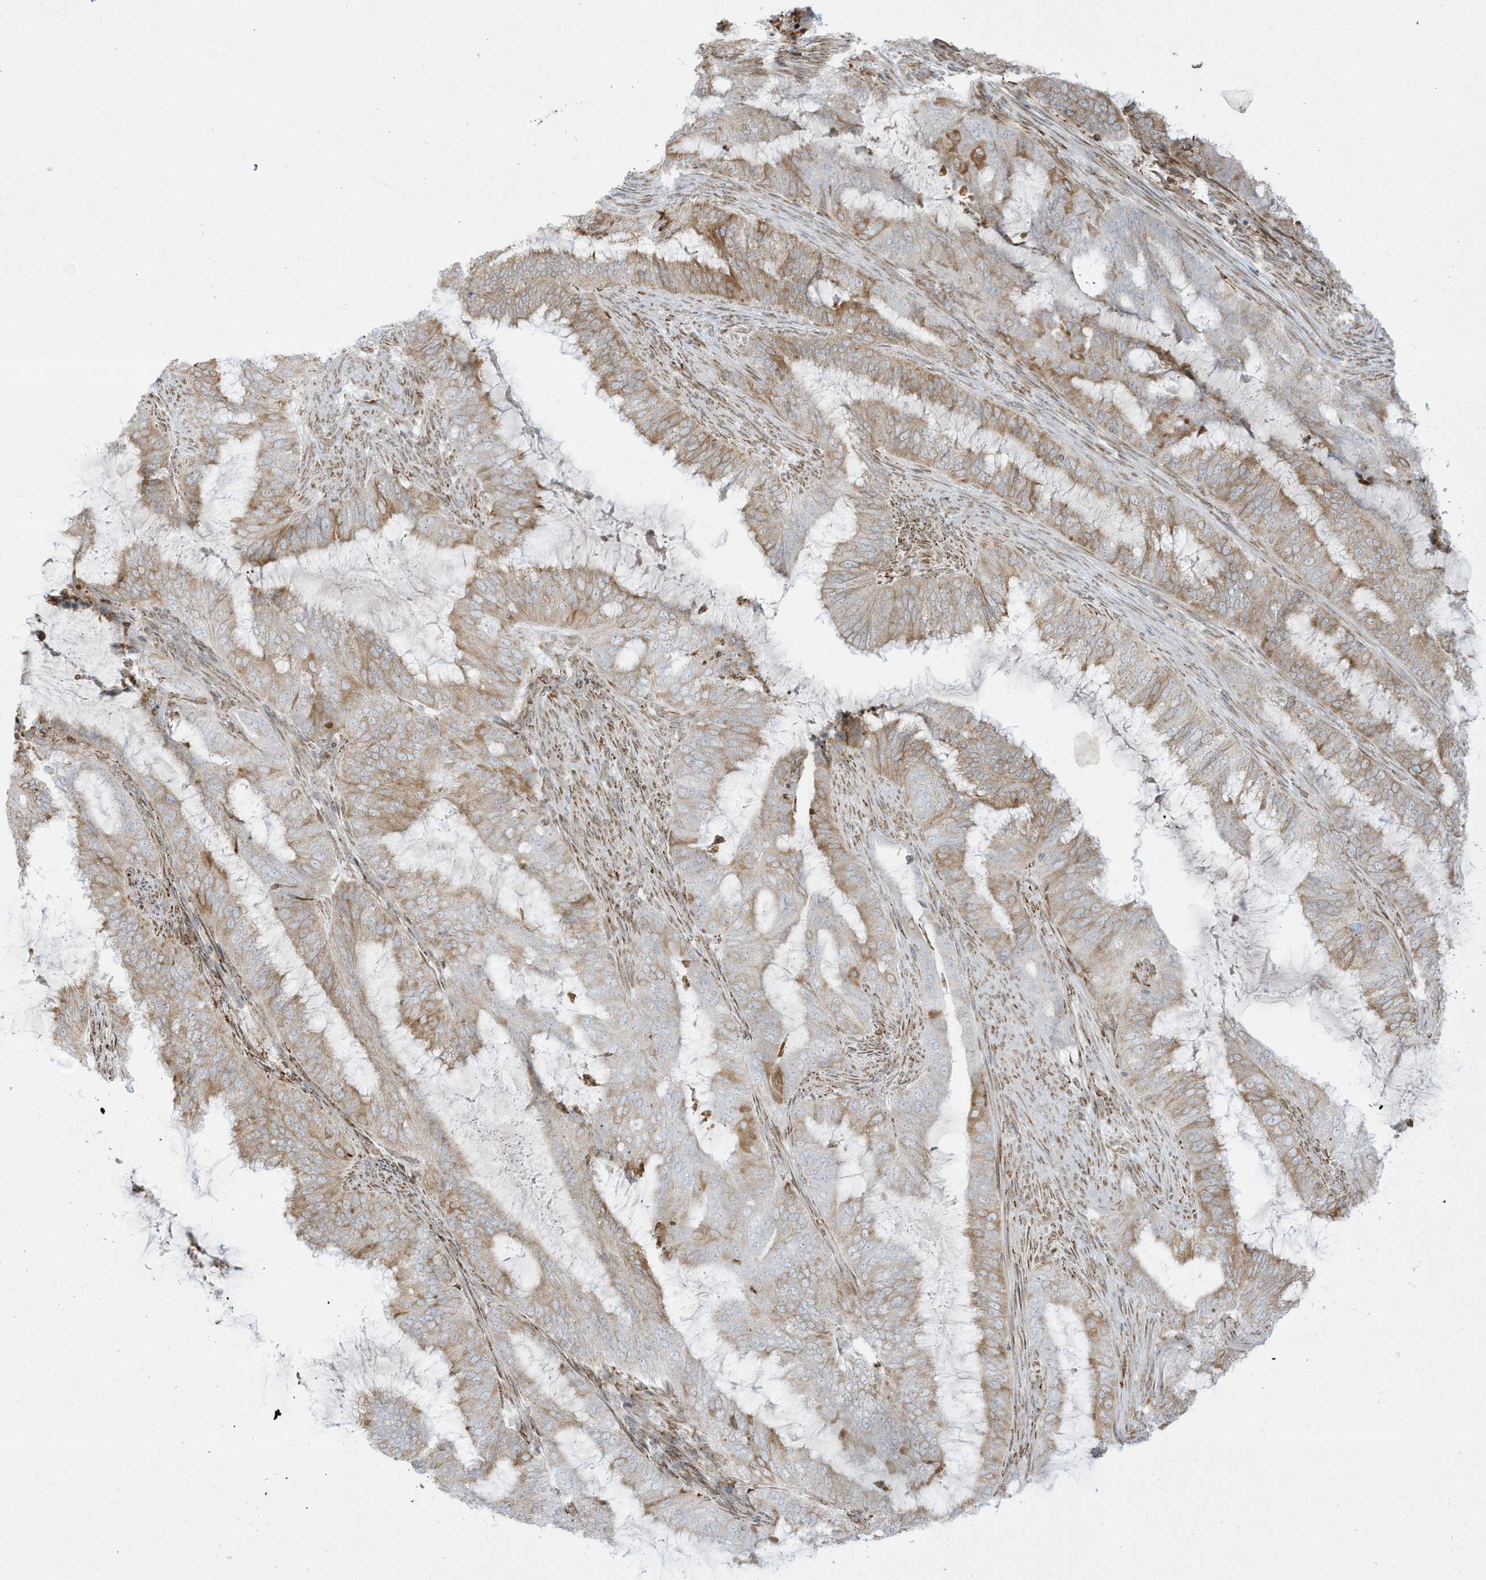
{"staining": {"intensity": "moderate", "quantity": "25%-75%", "location": "cytoplasmic/membranous"}, "tissue": "endometrial cancer", "cell_type": "Tumor cells", "image_type": "cancer", "snomed": [{"axis": "morphology", "description": "Adenocarcinoma, NOS"}, {"axis": "topography", "description": "Endometrium"}], "caption": "Protein expression by immunohistochemistry (IHC) displays moderate cytoplasmic/membranous staining in approximately 25%-75% of tumor cells in endometrial adenocarcinoma.", "gene": "PTK6", "patient": {"sex": "female", "age": 51}}